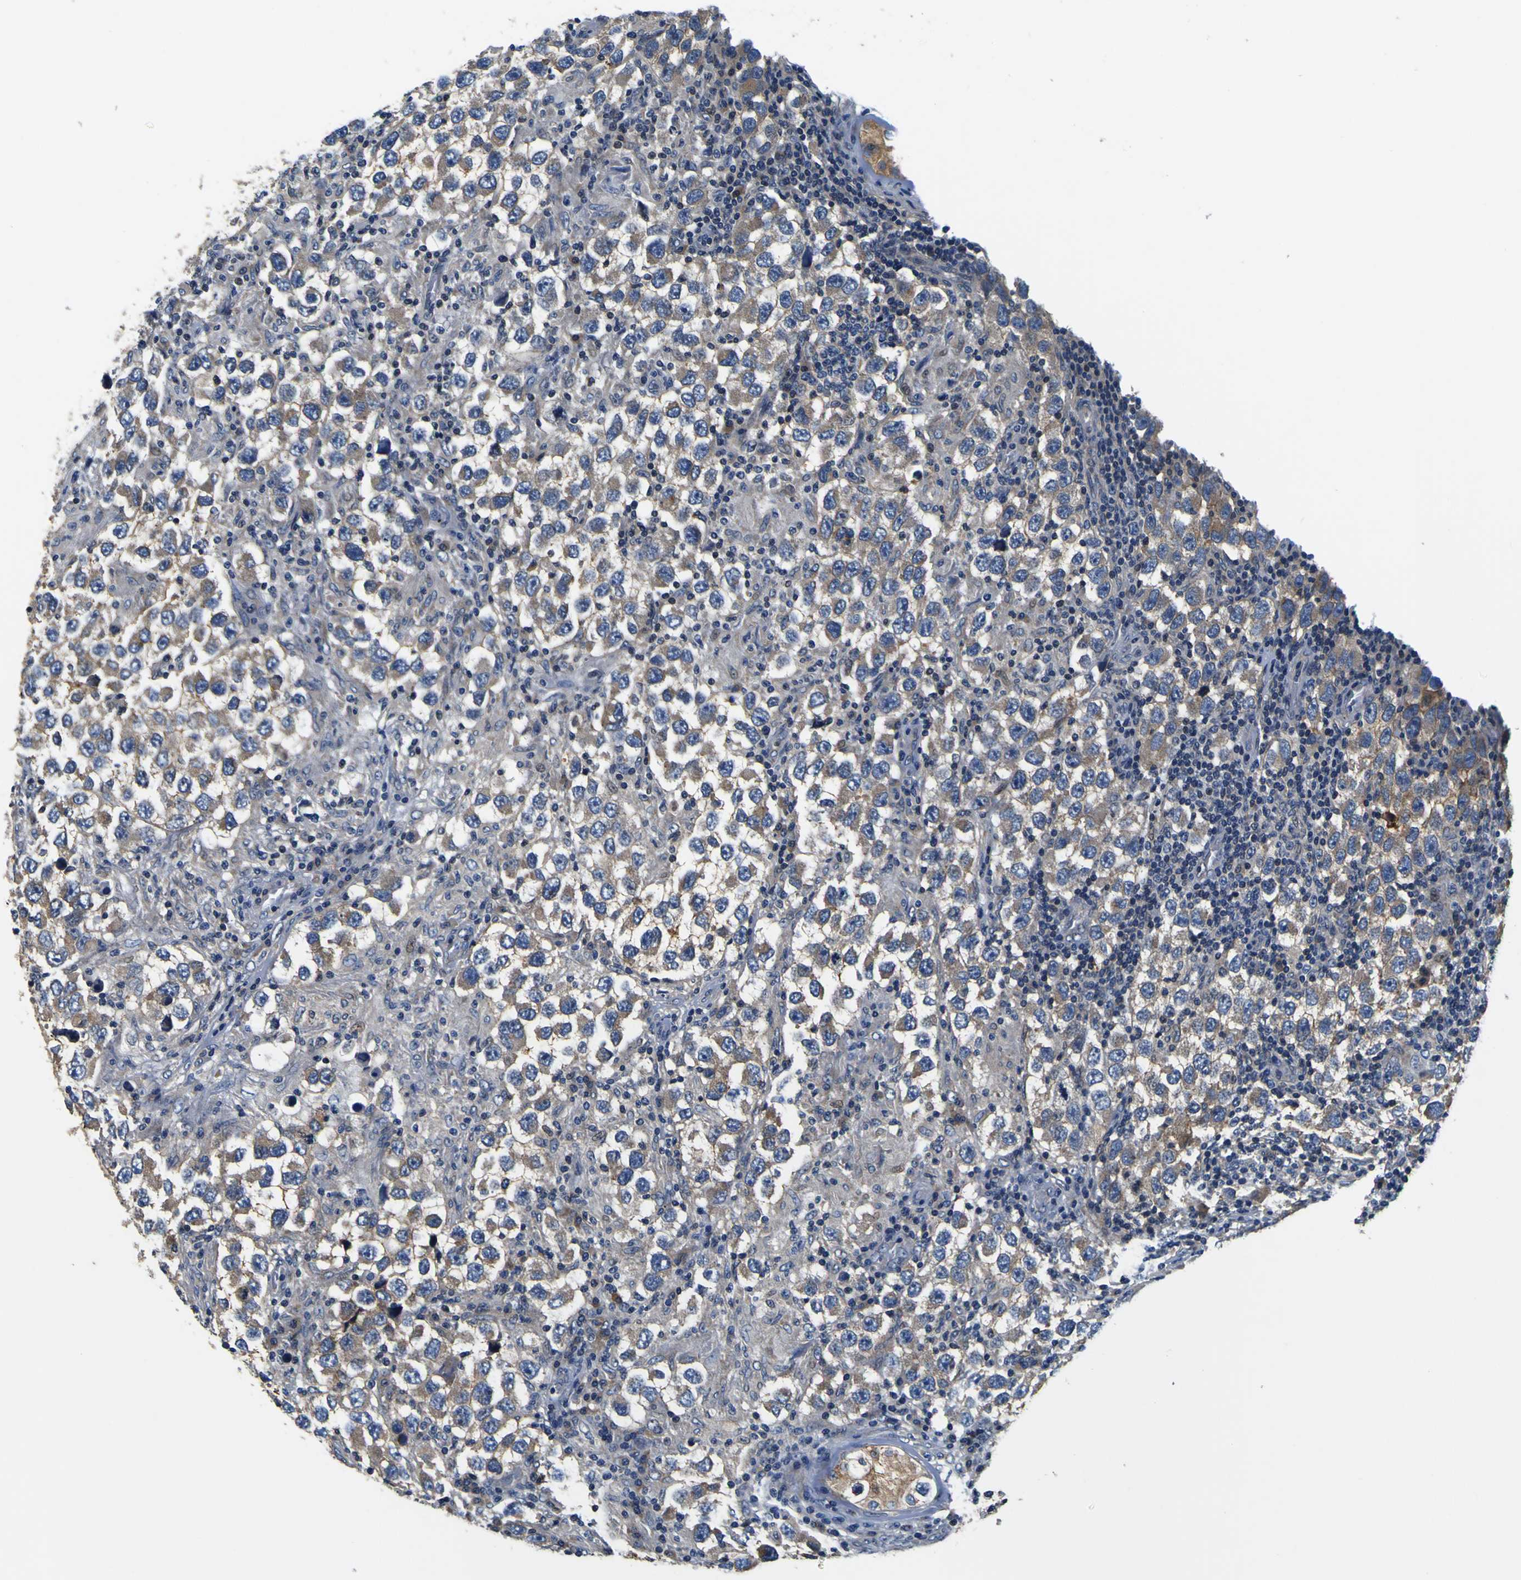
{"staining": {"intensity": "weak", "quantity": "25%-75%", "location": "cytoplasmic/membranous"}, "tissue": "testis cancer", "cell_type": "Tumor cells", "image_type": "cancer", "snomed": [{"axis": "morphology", "description": "Carcinoma, Embryonal, NOS"}, {"axis": "topography", "description": "Testis"}], "caption": "Testis cancer tissue reveals weak cytoplasmic/membranous positivity in about 25%-75% of tumor cells (Brightfield microscopy of DAB IHC at high magnification).", "gene": "EPHB4", "patient": {"sex": "male", "age": 21}}